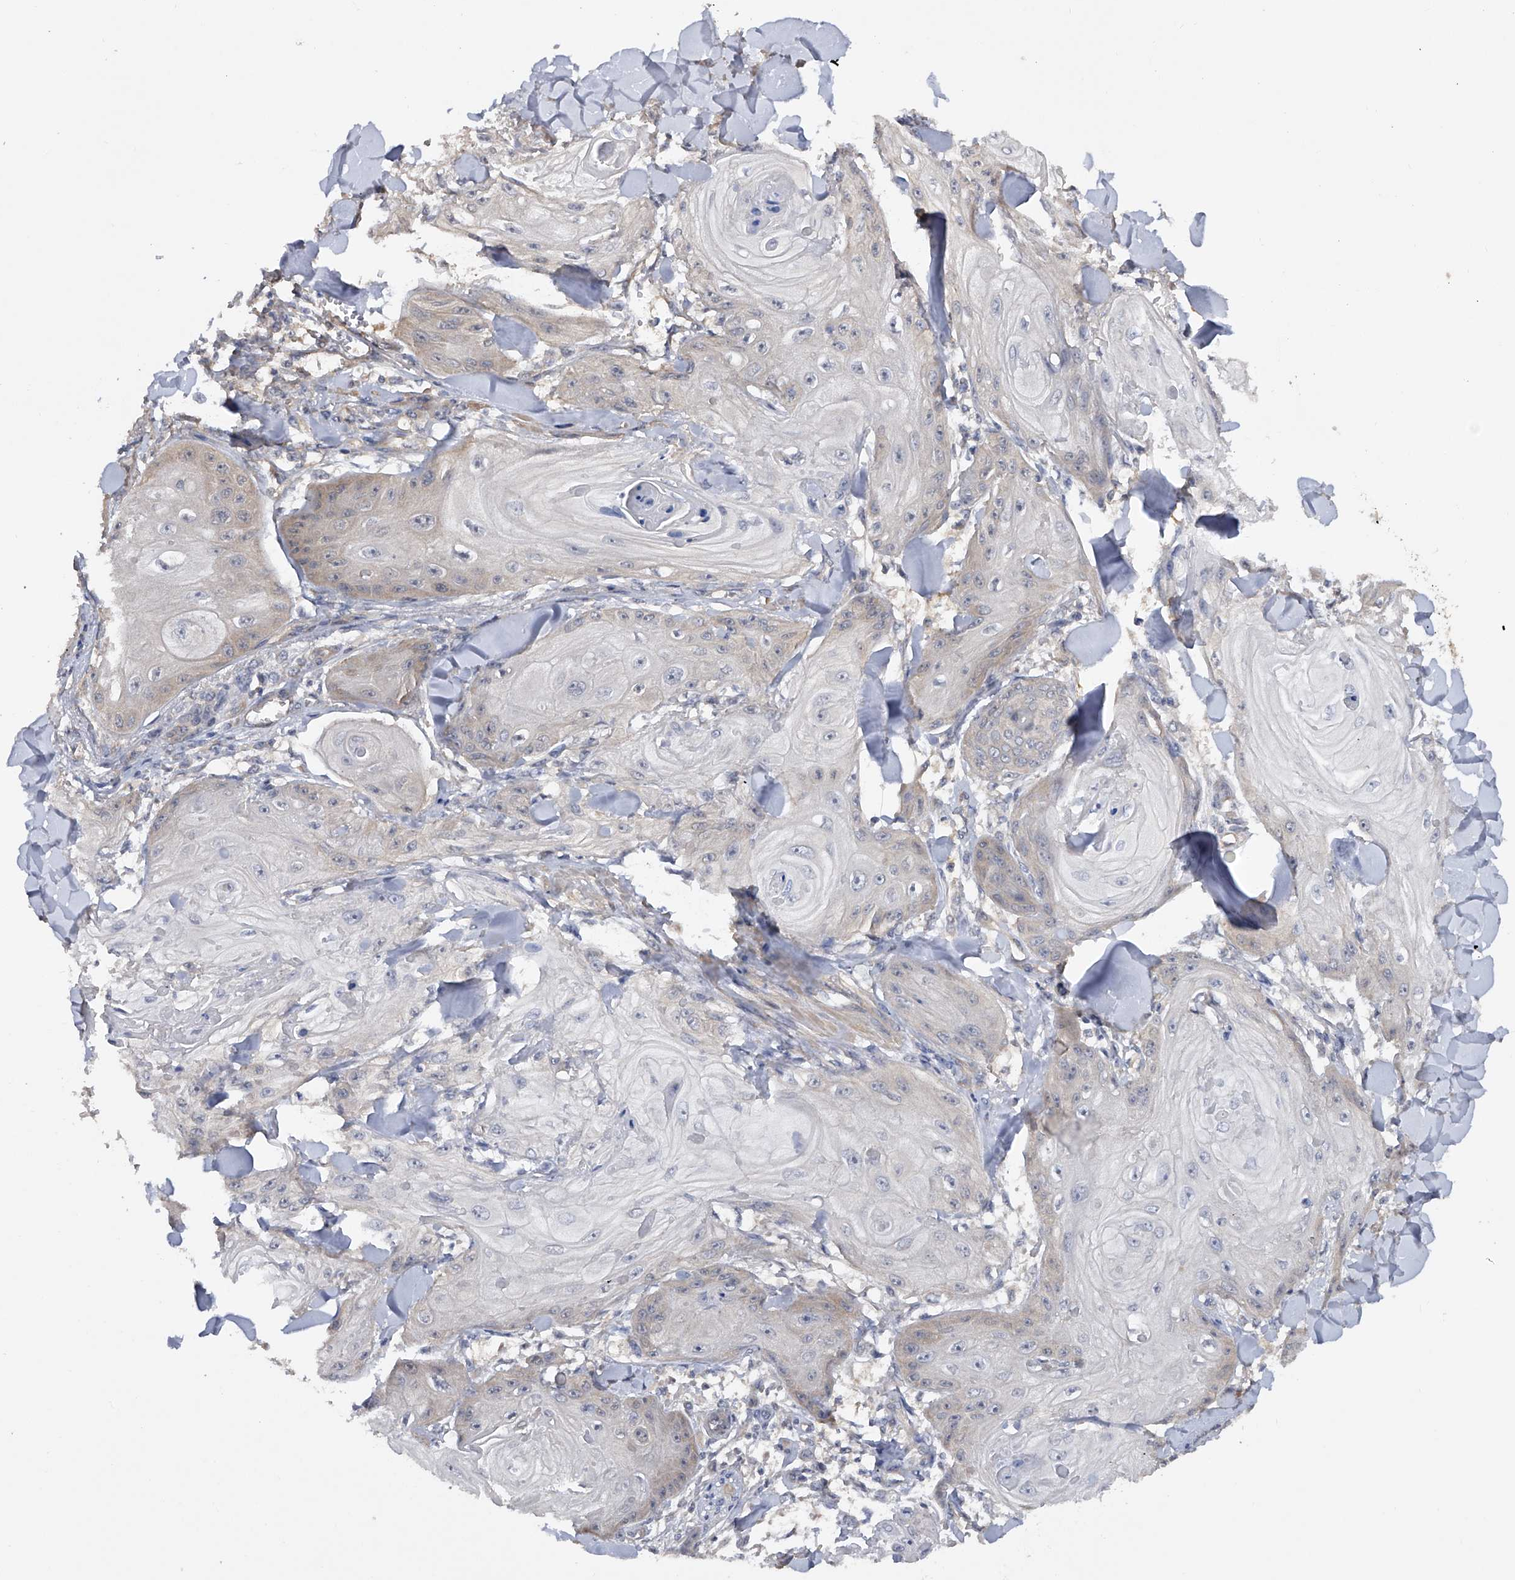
{"staining": {"intensity": "weak", "quantity": "<25%", "location": "cytoplasmic/membranous"}, "tissue": "skin cancer", "cell_type": "Tumor cells", "image_type": "cancer", "snomed": [{"axis": "morphology", "description": "Squamous cell carcinoma, NOS"}, {"axis": "topography", "description": "Skin"}], "caption": "The image displays no significant expression in tumor cells of squamous cell carcinoma (skin). (IHC, brightfield microscopy, high magnification).", "gene": "CFAP298", "patient": {"sex": "male", "age": 74}}